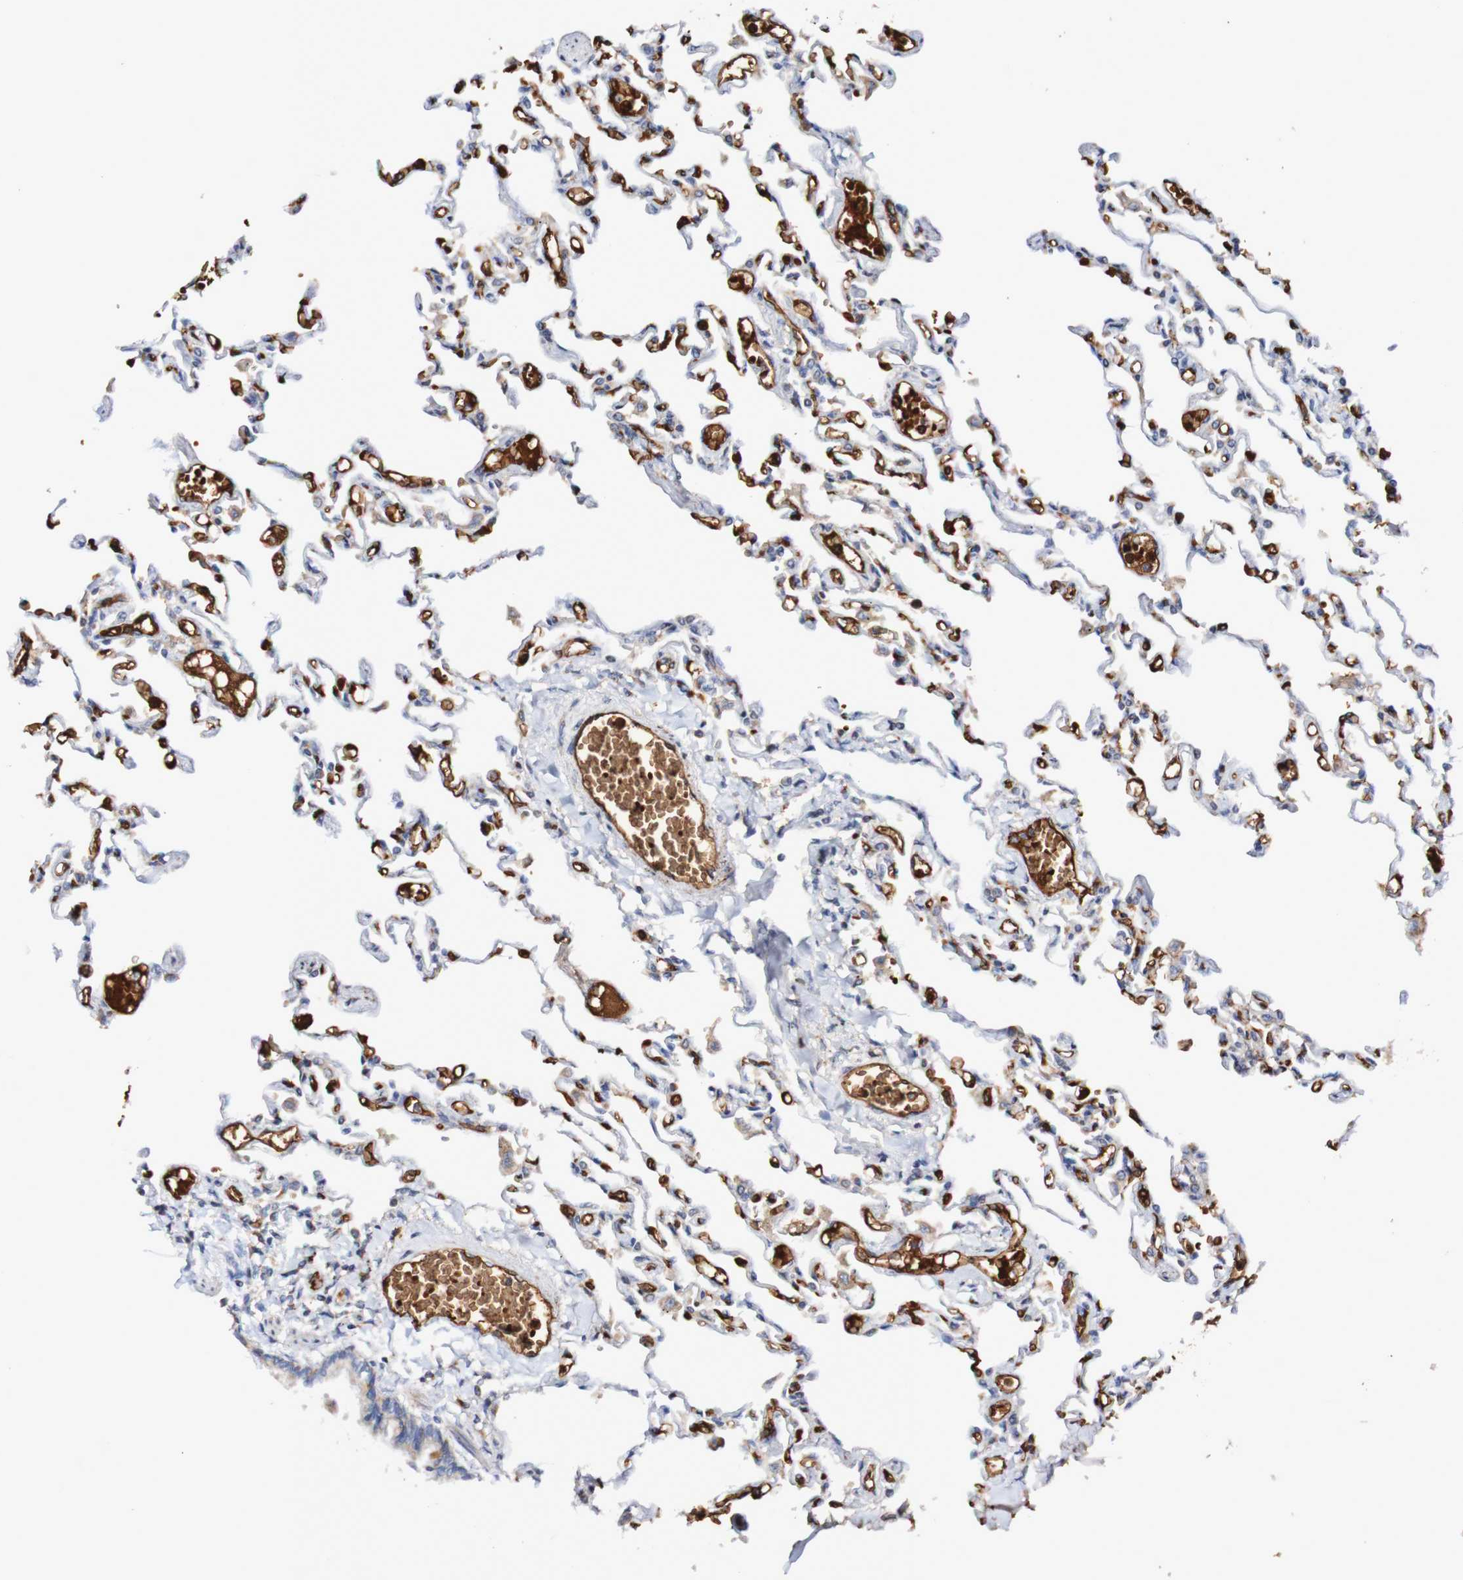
{"staining": {"intensity": "moderate", "quantity": "25%-75%", "location": "cytoplasmic/membranous"}, "tissue": "lung", "cell_type": "Alveolar cells", "image_type": "normal", "snomed": [{"axis": "morphology", "description": "Normal tissue, NOS"}, {"axis": "topography", "description": "Lung"}], "caption": "Immunohistochemistry (IHC) (DAB) staining of normal human lung displays moderate cytoplasmic/membranous protein positivity in approximately 25%-75% of alveolar cells. The protein is shown in brown color, while the nuclei are stained blue.", "gene": "WNT4", "patient": {"sex": "male", "age": 21}}